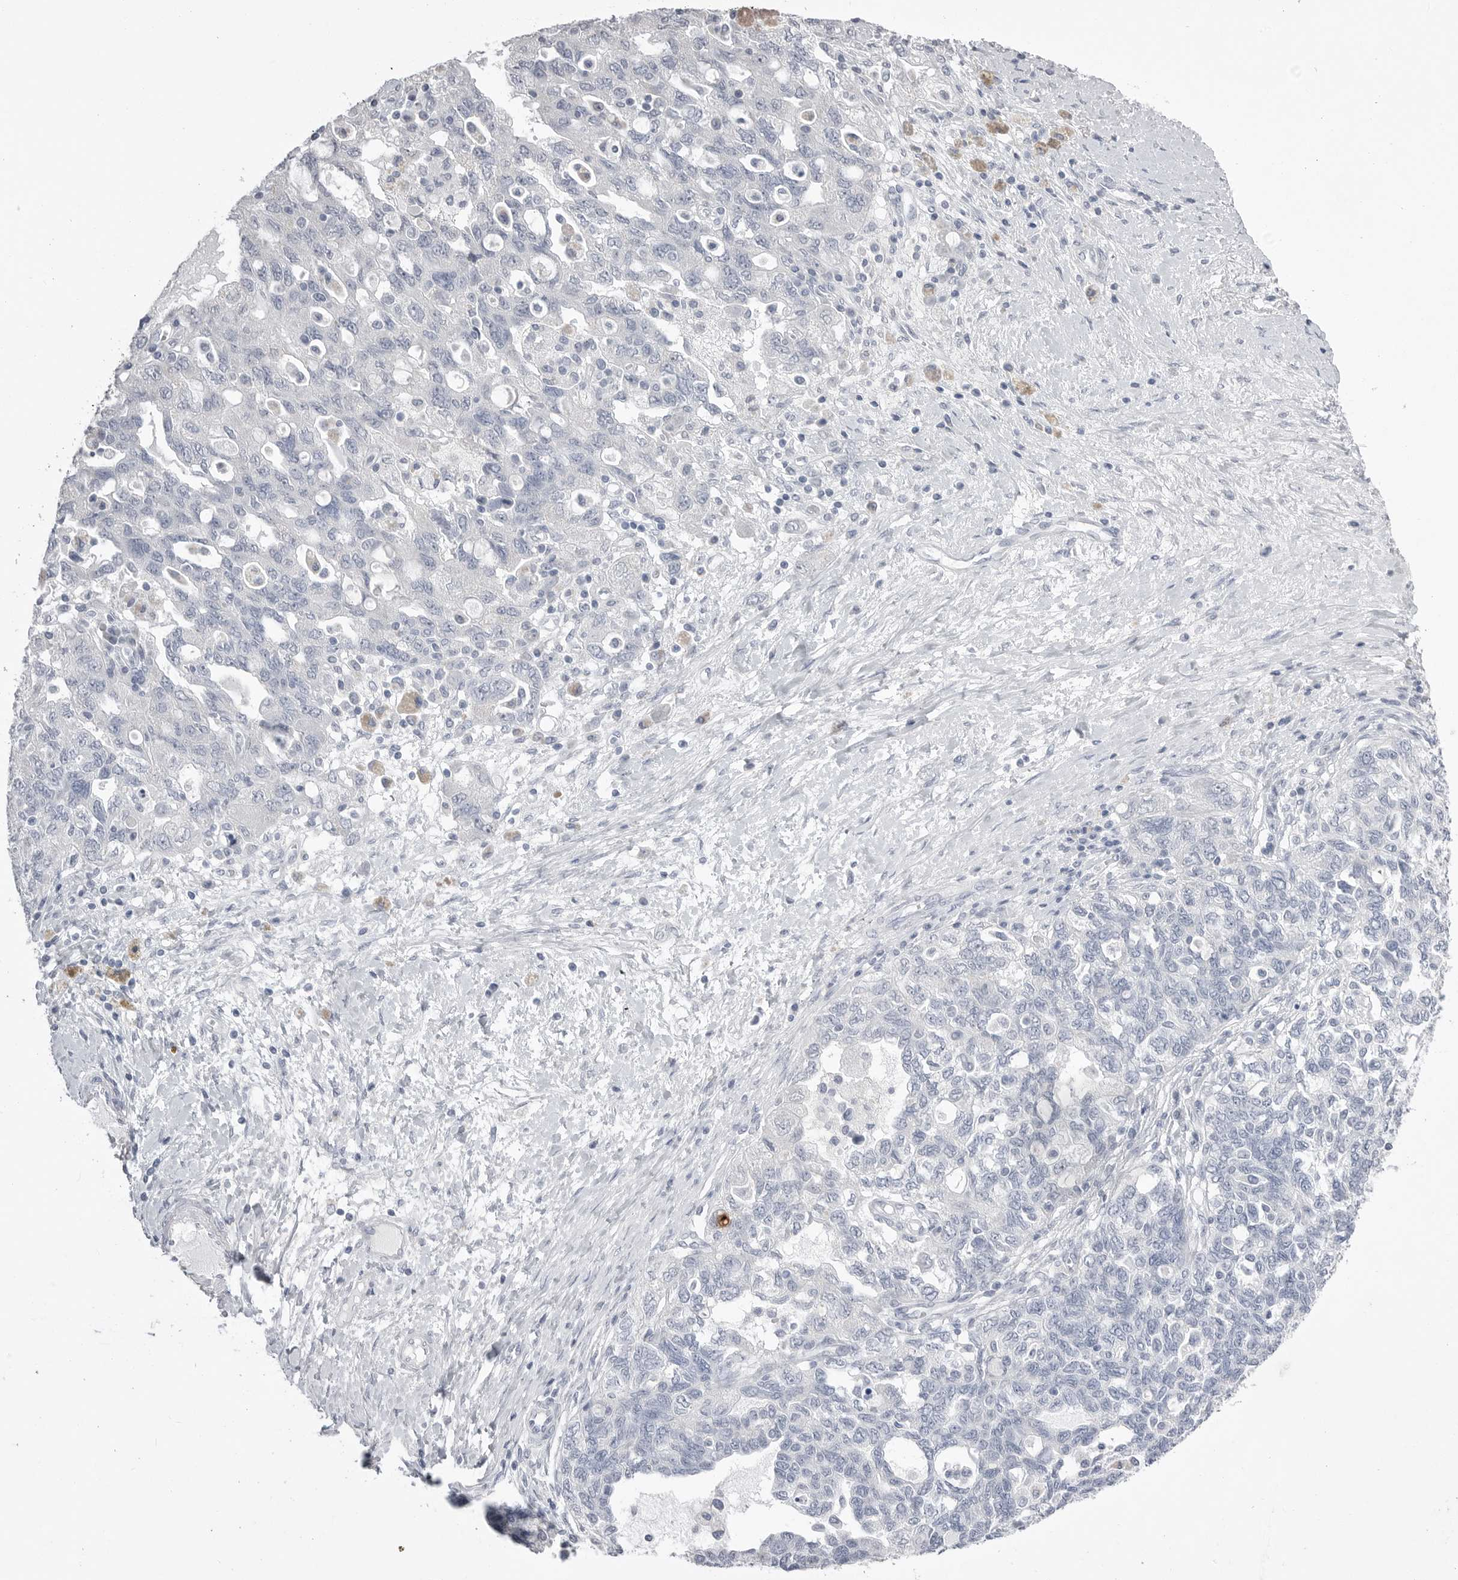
{"staining": {"intensity": "negative", "quantity": "none", "location": "none"}, "tissue": "ovarian cancer", "cell_type": "Tumor cells", "image_type": "cancer", "snomed": [{"axis": "morphology", "description": "Carcinoma, NOS"}, {"axis": "morphology", "description": "Cystadenocarcinoma, serous, NOS"}, {"axis": "topography", "description": "Ovary"}], "caption": "Ovarian serous cystadenocarcinoma stained for a protein using immunohistochemistry (IHC) reveals no staining tumor cells.", "gene": "CPB1", "patient": {"sex": "female", "age": 69}}